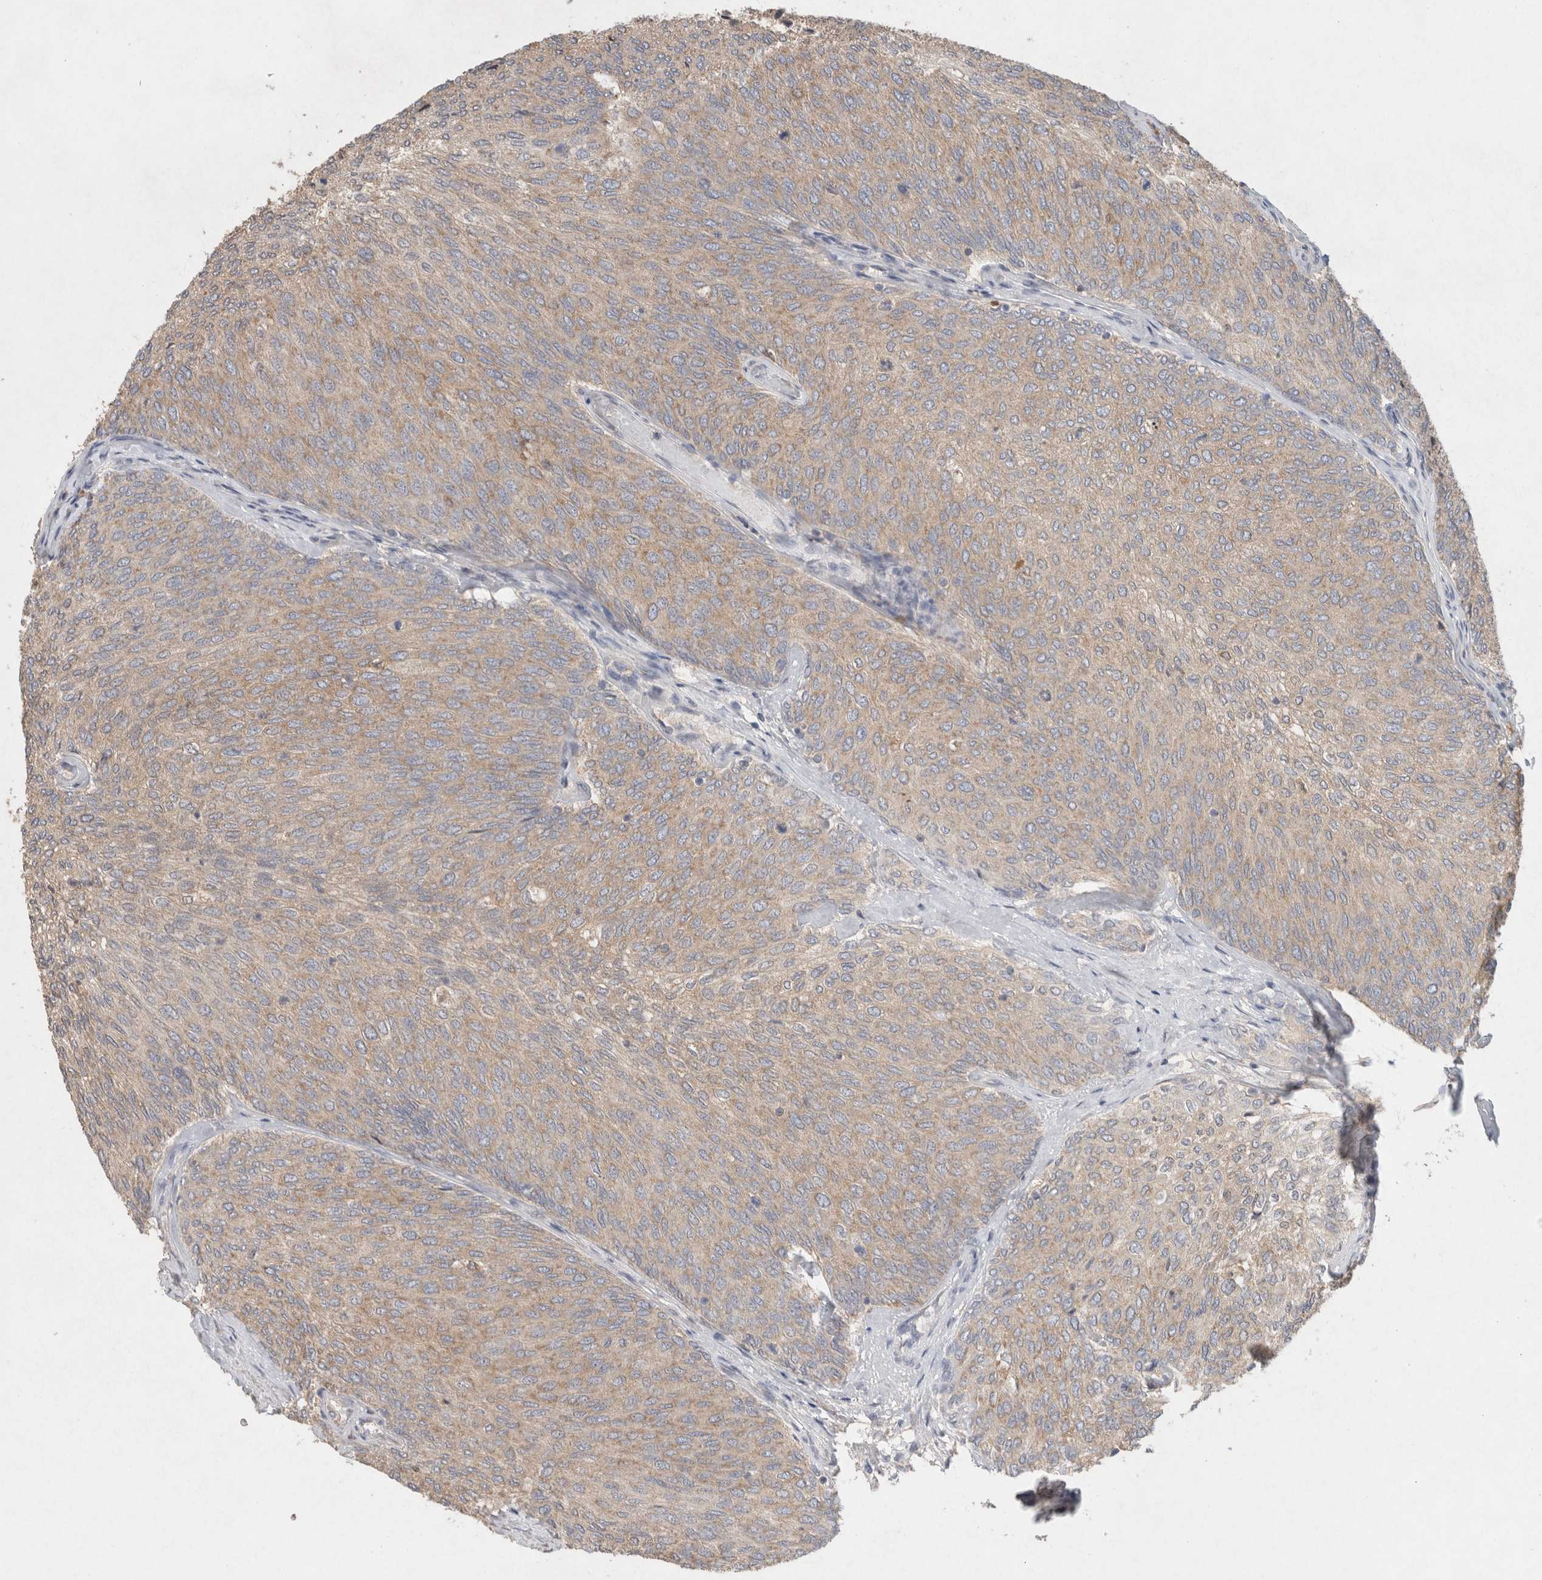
{"staining": {"intensity": "moderate", "quantity": ">75%", "location": "cytoplasmic/membranous"}, "tissue": "urothelial cancer", "cell_type": "Tumor cells", "image_type": "cancer", "snomed": [{"axis": "morphology", "description": "Urothelial carcinoma, Low grade"}, {"axis": "topography", "description": "Urinary bladder"}], "caption": "Urothelial cancer was stained to show a protein in brown. There is medium levels of moderate cytoplasmic/membranous staining in approximately >75% of tumor cells.", "gene": "RAB14", "patient": {"sex": "female", "age": 79}}